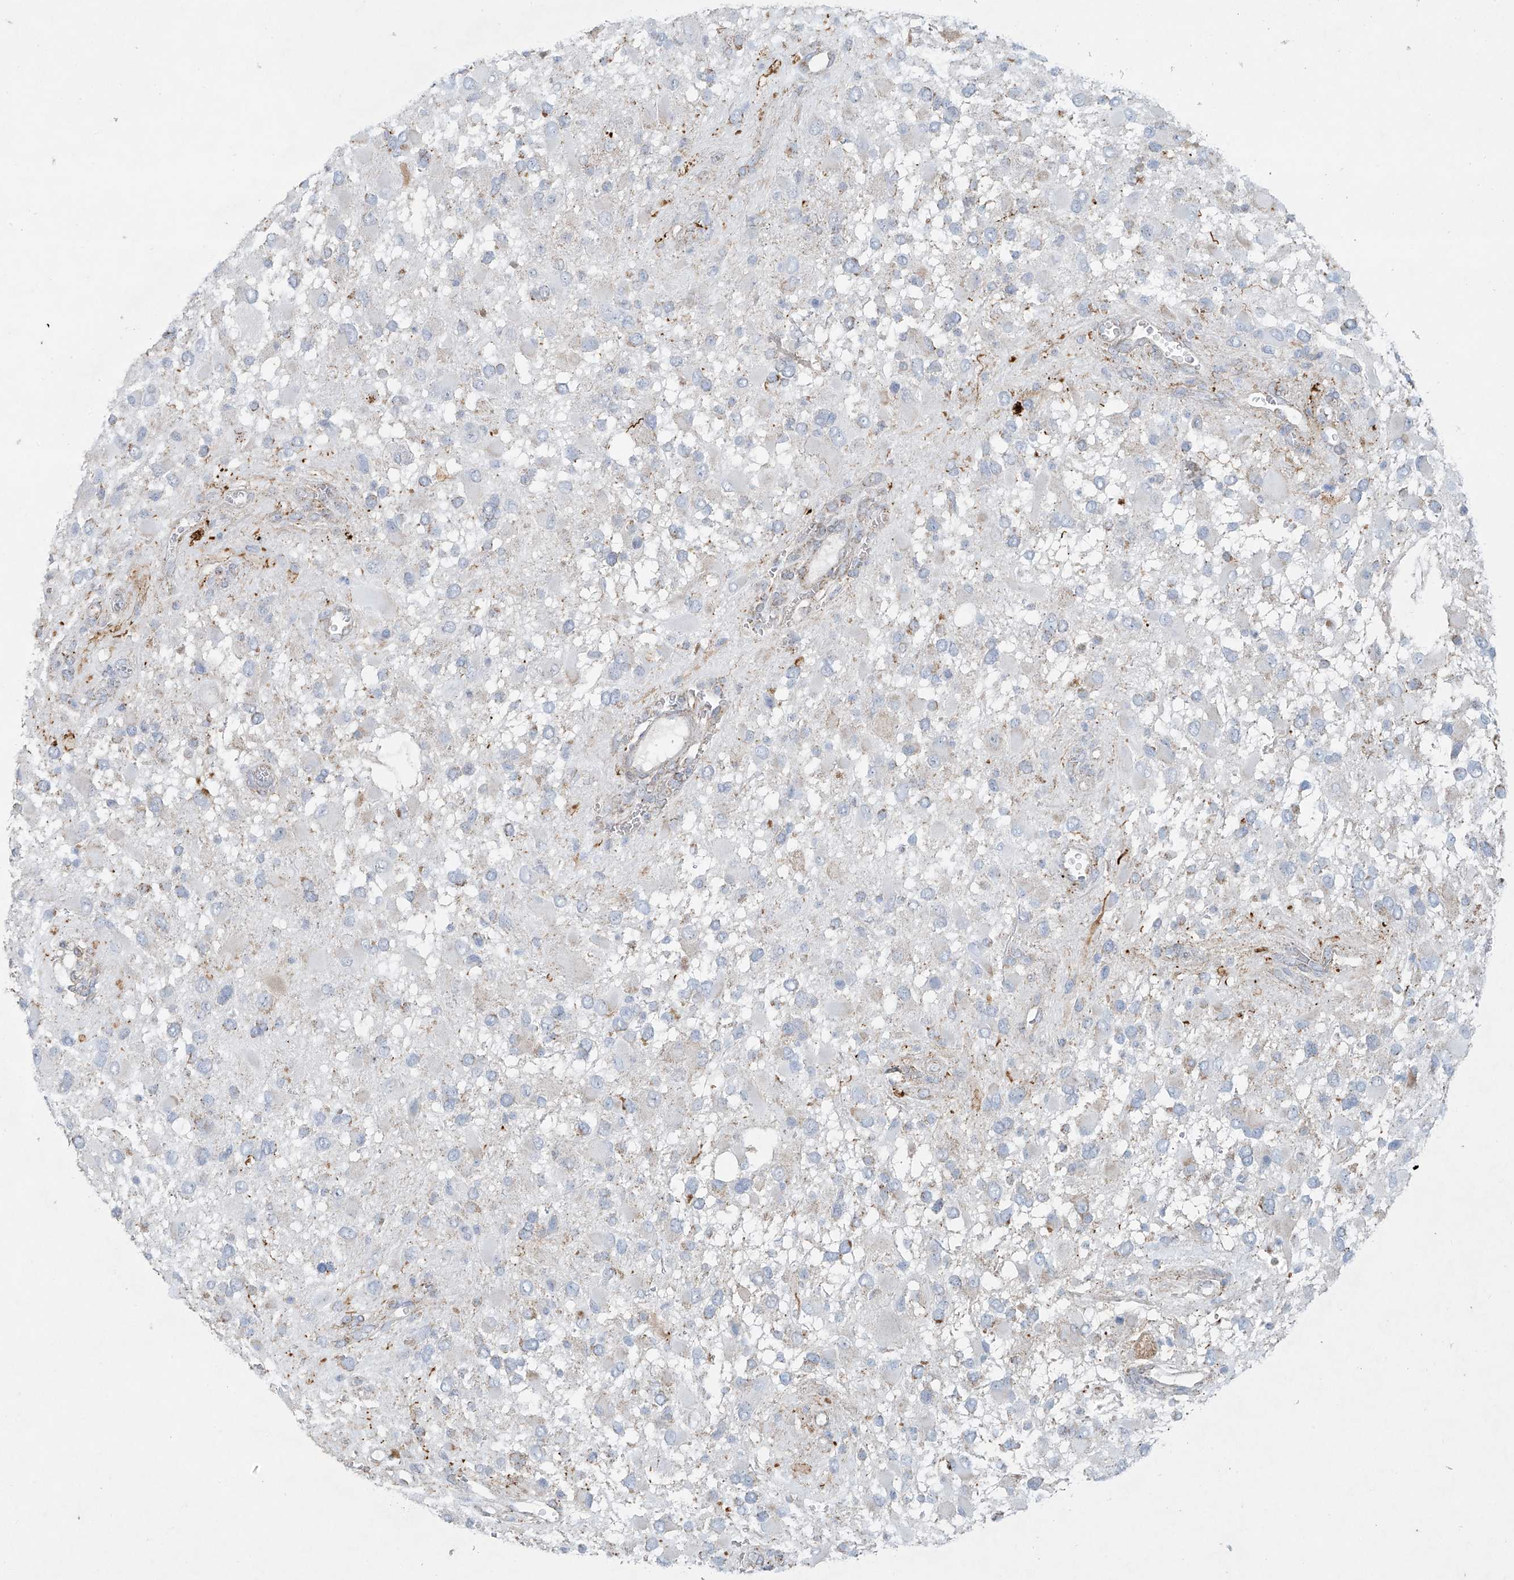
{"staining": {"intensity": "negative", "quantity": "none", "location": "none"}, "tissue": "glioma", "cell_type": "Tumor cells", "image_type": "cancer", "snomed": [{"axis": "morphology", "description": "Glioma, malignant, High grade"}, {"axis": "topography", "description": "Brain"}], "caption": "Human high-grade glioma (malignant) stained for a protein using immunohistochemistry (IHC) demonstrates no expression in tumor cells.", "gene": "SMDT1", "patient": {"sex": "male", "age": 53}}